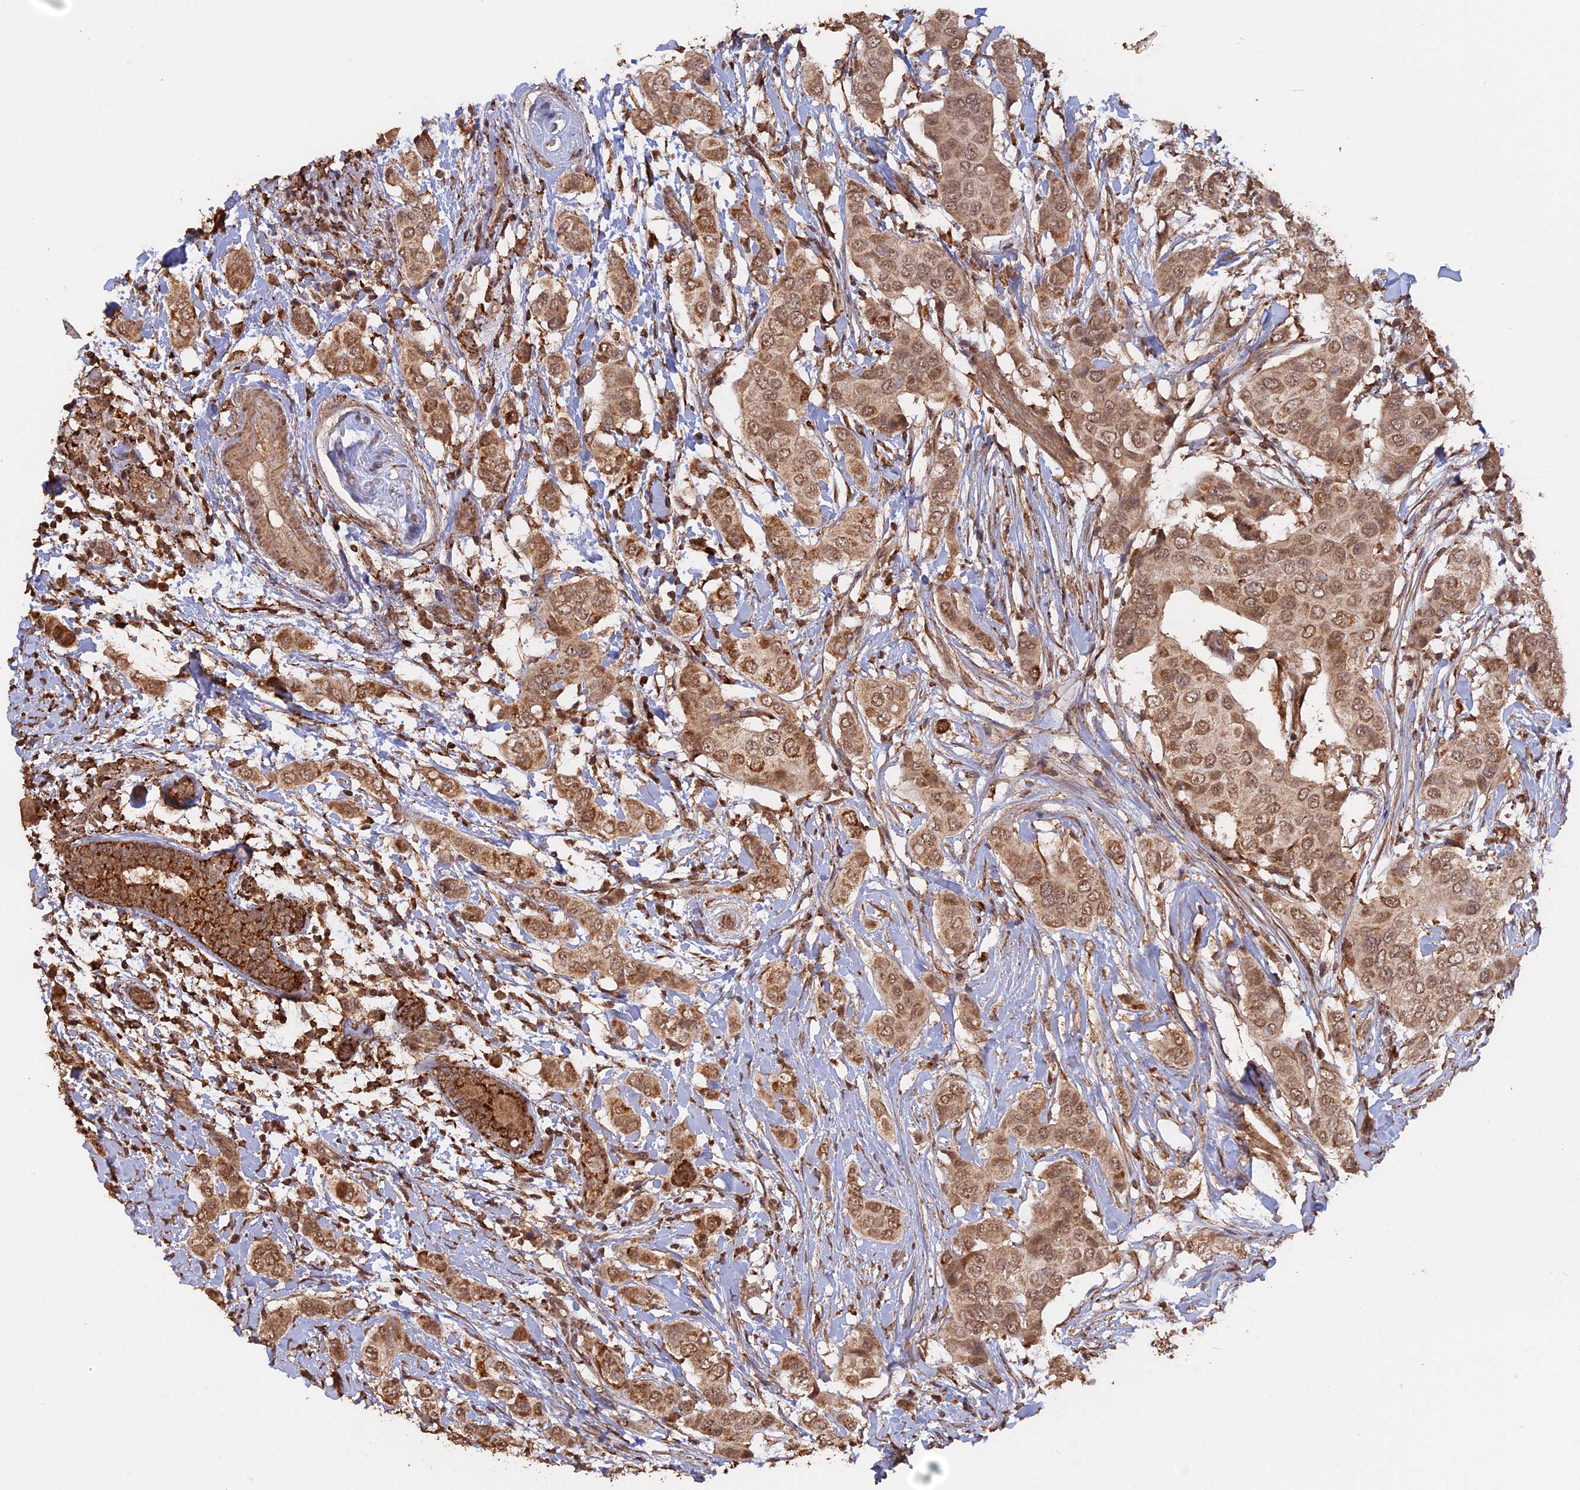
{"staining": {"intensity": "moderate", "quantity": ">75%", "location": "cytoplasmic/membranous,nuclear"}, "tissue": "breast cancer", "cell_type": "Tumor cells", "image_type": "cancer", "snomed": [{"axis": "morphology", "description": "Lobular carcinoma"}, {"axis": "topography", "description": "Breast"}], "caption": "Immunohistochemical staining of breast cancer (lobular carcinoma) reveals medium levels of moderate cytoplasmic/membranous and nuclear protein positivity in approximately >75% of tumor cells.", "gene": "FAM210B", "patient": {"sex": "female", "age": 51}}